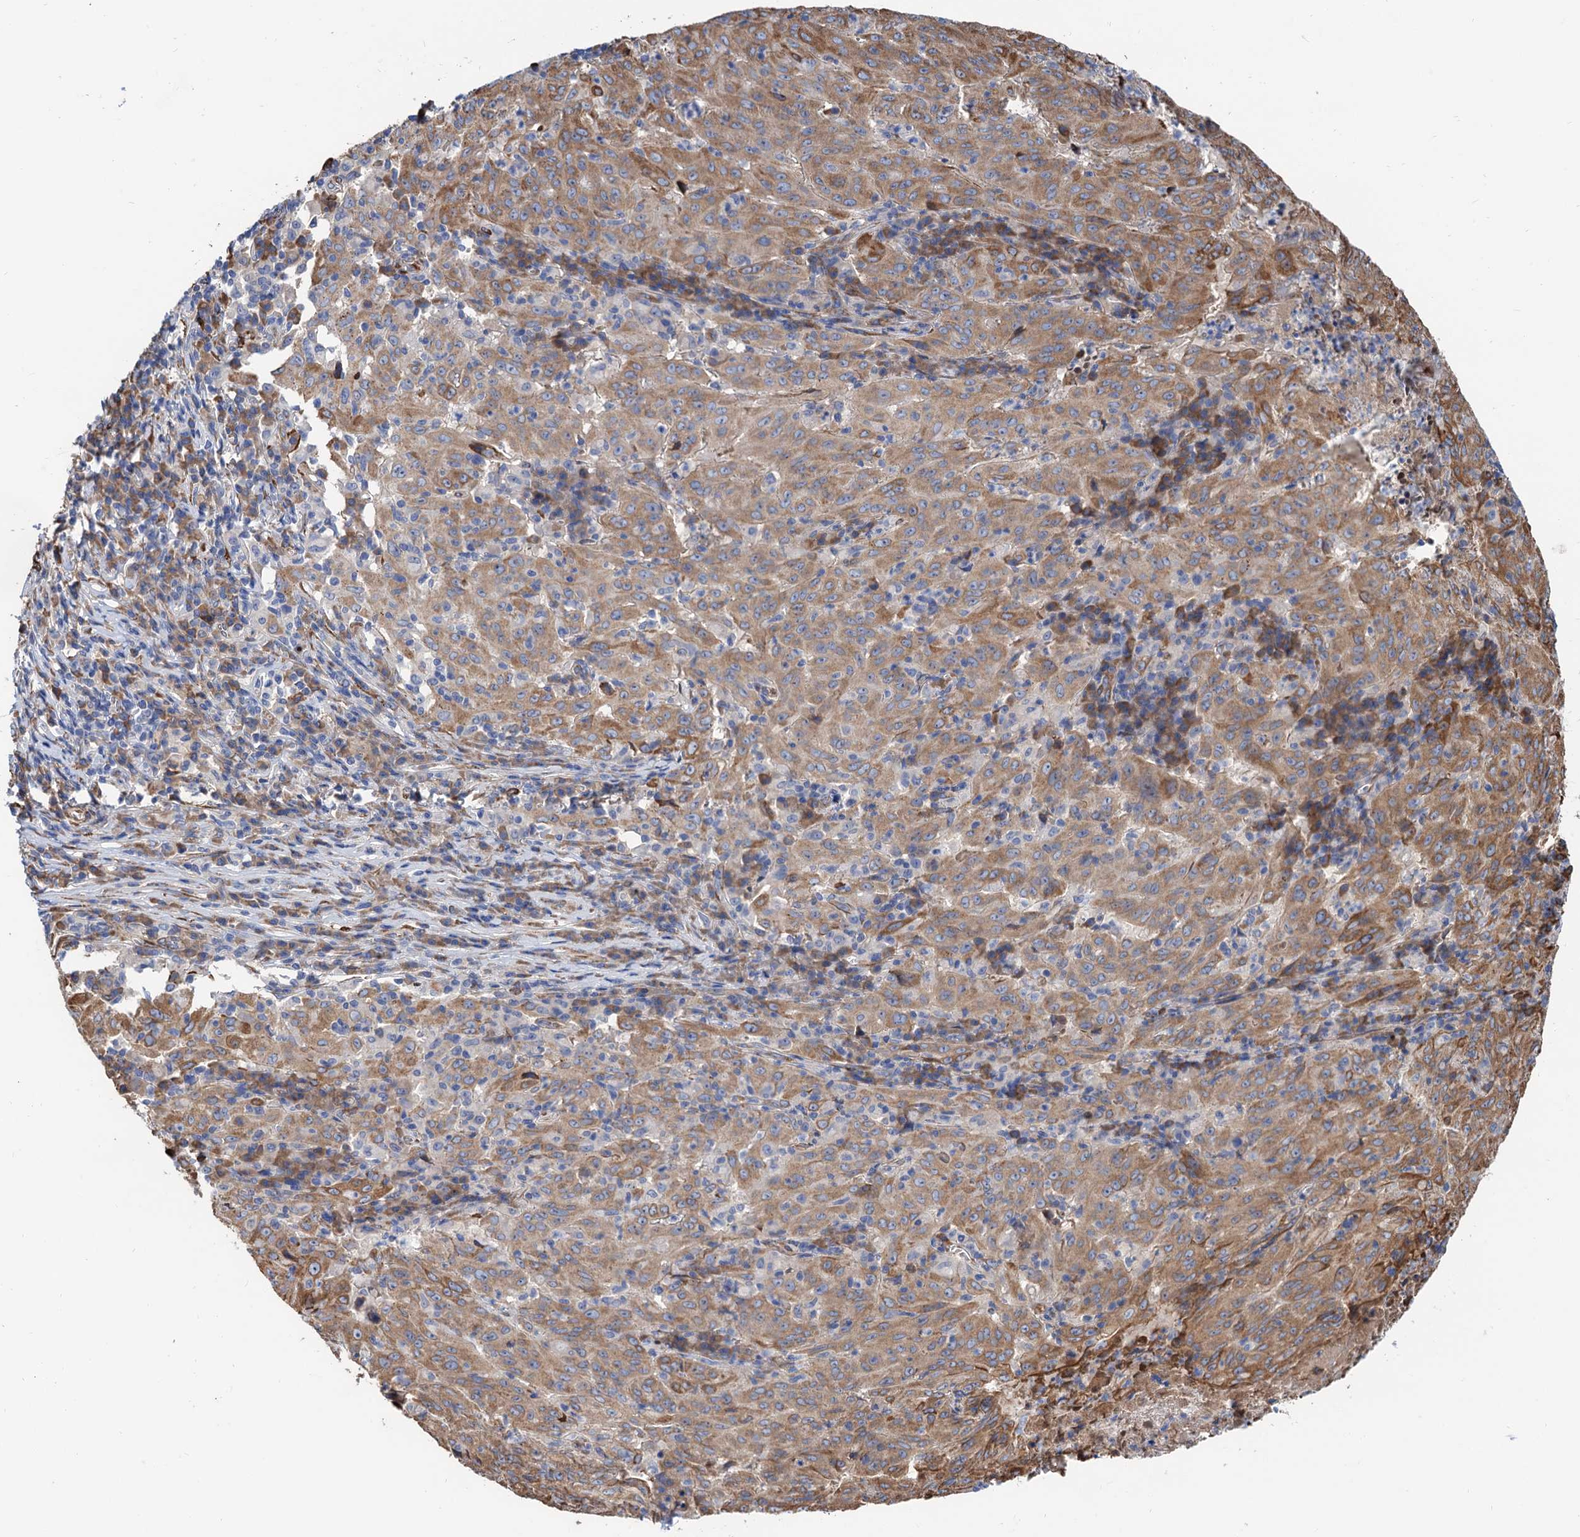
{"staining": {"intensity": "moderate", "quantity": ">75%", "location": "cytoplasmic/membranous"}, "tissue": "pancreatic cancer", "cell_type": "Tumor cells", "image_type": "cancer", "snomed": [{"axis": "morphology", "description": "Adenocarcinoma, NOS"}, {"axis": "topography", "description": "Pancreas"}], "caption": "DAB immunohistochemical staining of adenocarcinoma (pancreatic) shows moderate cytoplasmic/membranous protein positivity in approximately >75% of tumor cells.", "gene": "CNNM1", "patient": {"sex": "male", "age": 63}}